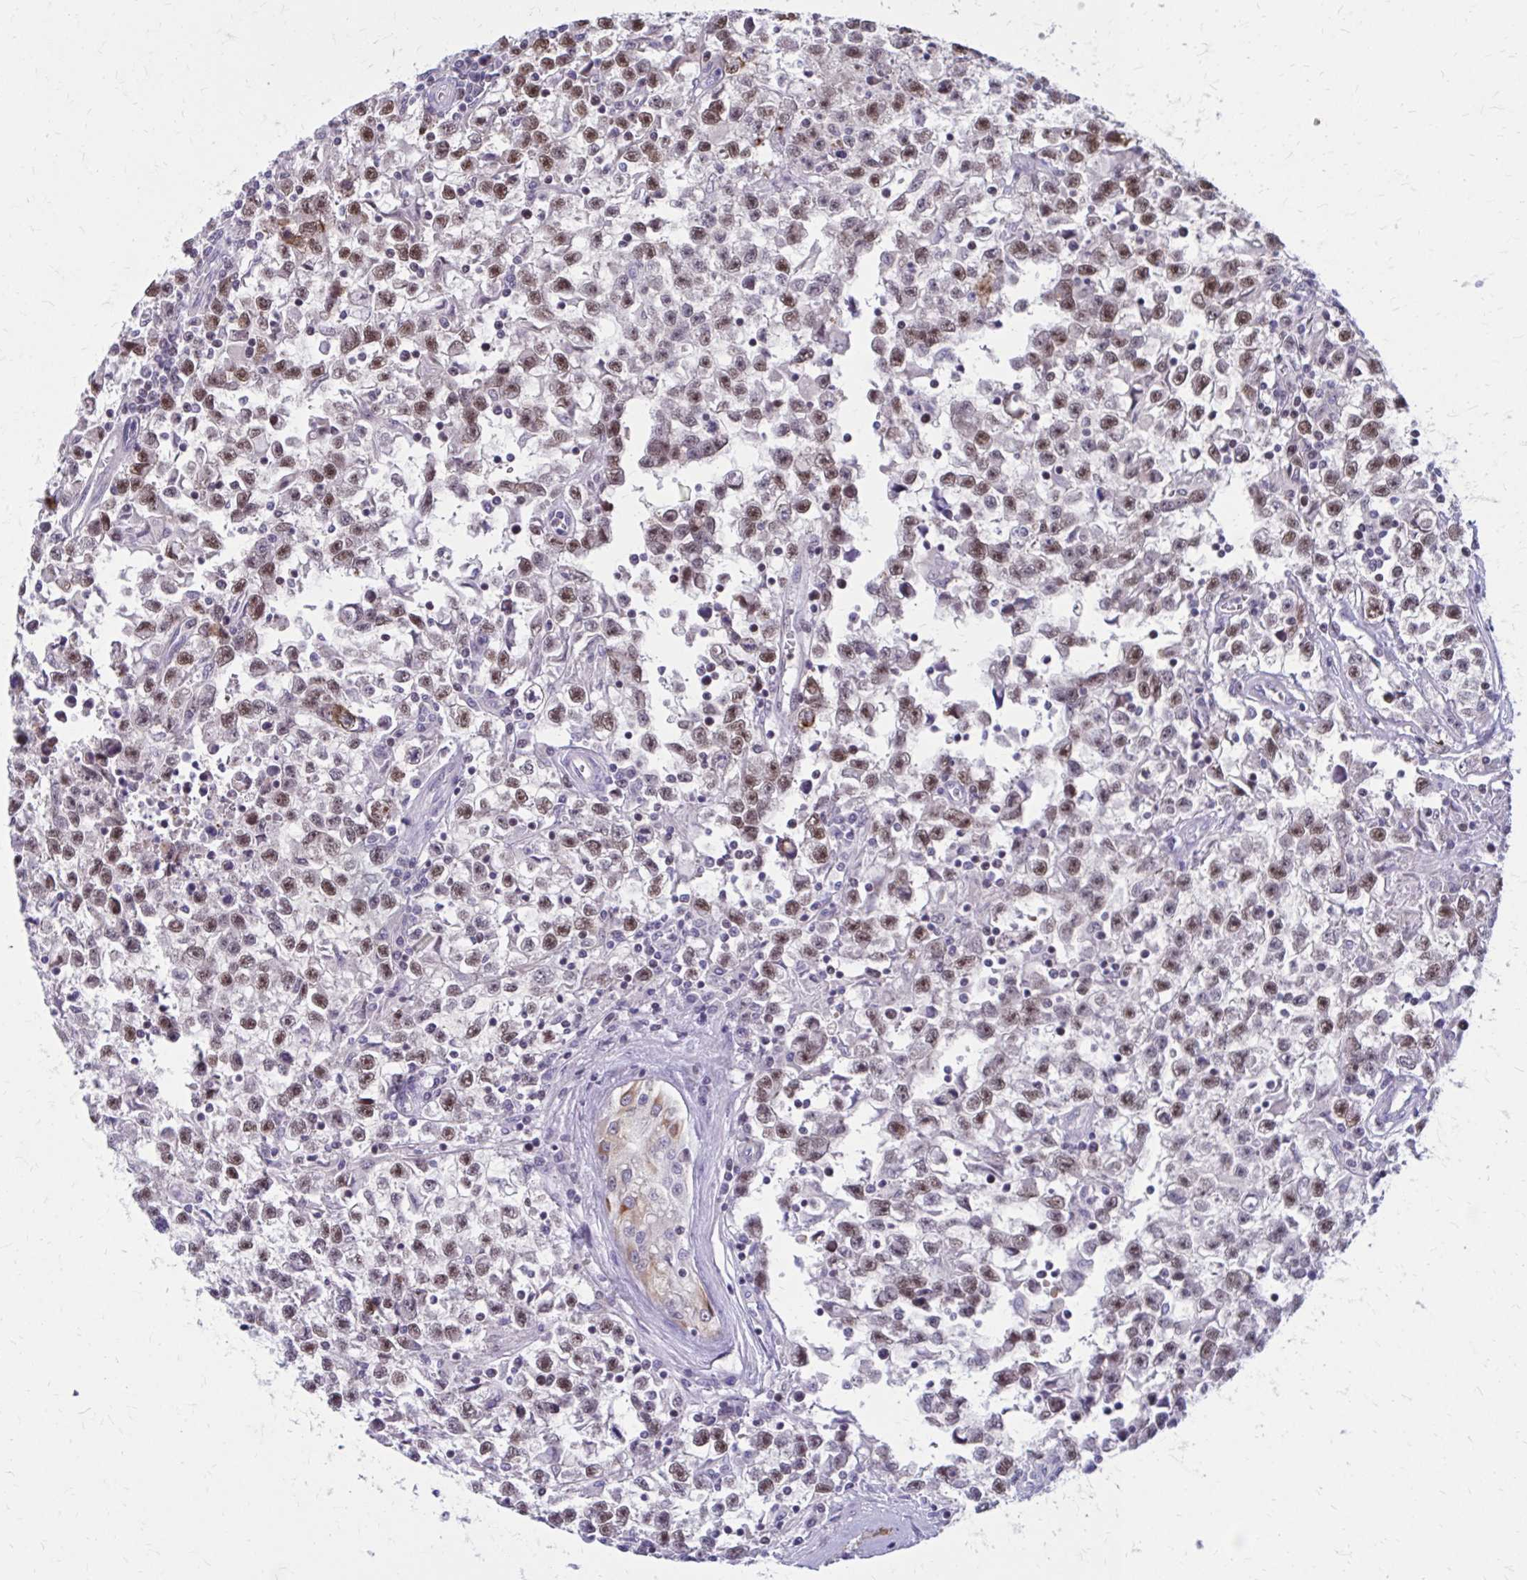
{"staining": {"intensity": "moderate", "quantity": ">75%", "location": "nuclear"}, "tissue": "testis cancer", "cell_type": "Tumor cells", "image_type": "cancer", "snomed": [{"axis": "morphology", "description": "Seminoma, NOS"}, {"axis": "topography", "description": "Testis"}], "caption": "Protein expression analysis of seminoma (testis) shows moderate nuclear staining in approximately >75% of tumor cells. The staining was performed using DAB (3,3'-diaminobenzidine), with brown indicating positive protein expression. Nuclei are stained blue with hematoxylin.", "gene": "ANKRD30B", "patient": {"sex": "male", "age": 31}}